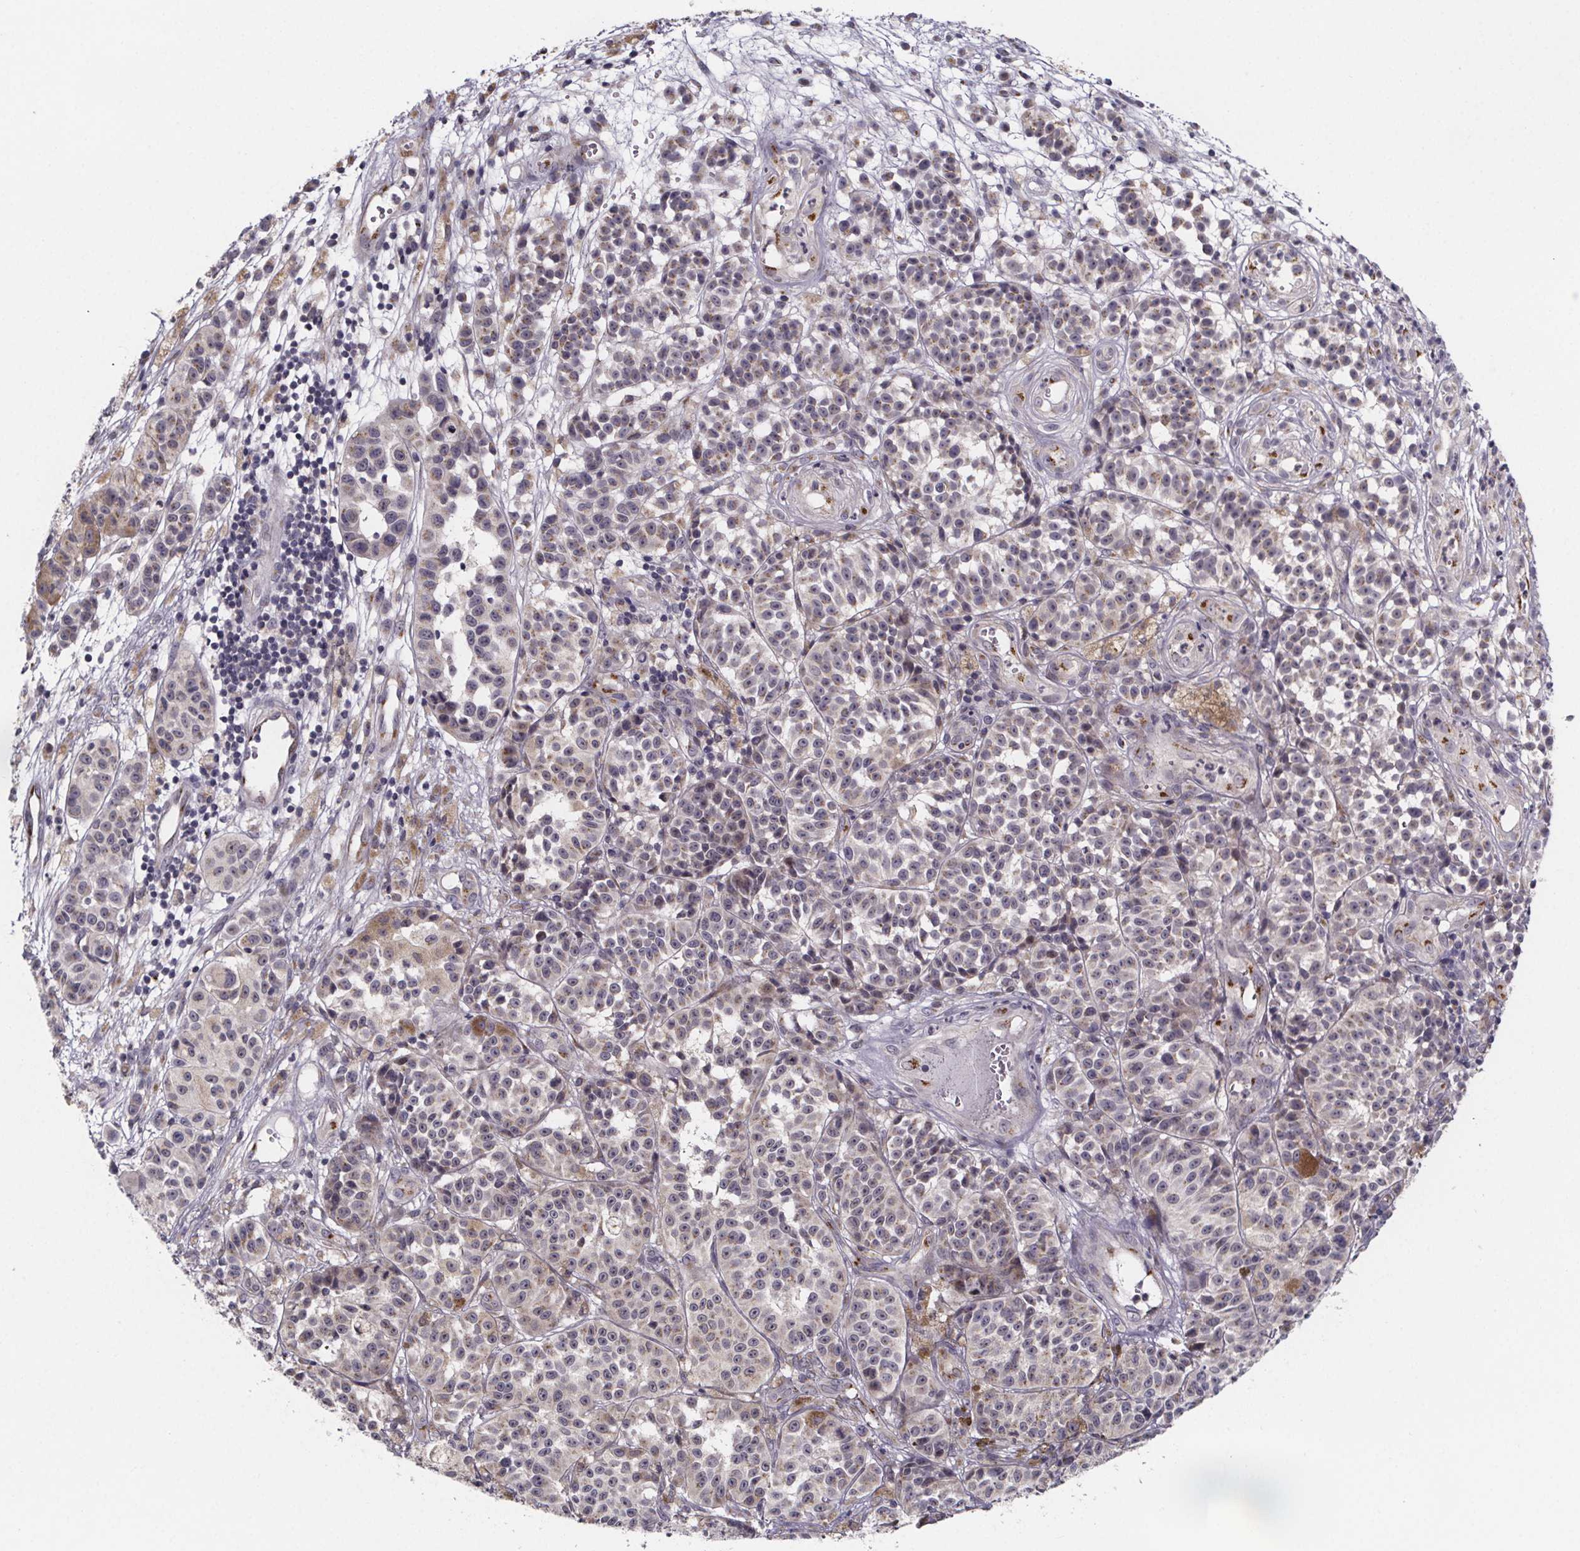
{"staining": {"intensity": "moderate", "quantity": "<25%", "location": "cytoplasmic/membranous"}, "tissue": "melanoma", "cell_type": "Tumor cells", "image_type": "cancer", "snomed": [{"axis": "morphology", "description": "Malignant melanoma, NOS"}, {"axis": "topography", "description": "Skin"}], "caption": "Immunohistochemistry (DAB (3,3'-diaminobenzidine)) staining of malignant melanoma displays moderate cytoplasmic/membranous protein positivity in about <25% of tumor cells. The staining is performed using DAB brown chromogen to label protein expression. The nuclei are counter-stained blue using hematoxylin.", "gene": "NDST1", "patient": {"sex": "female", "age": 58}}